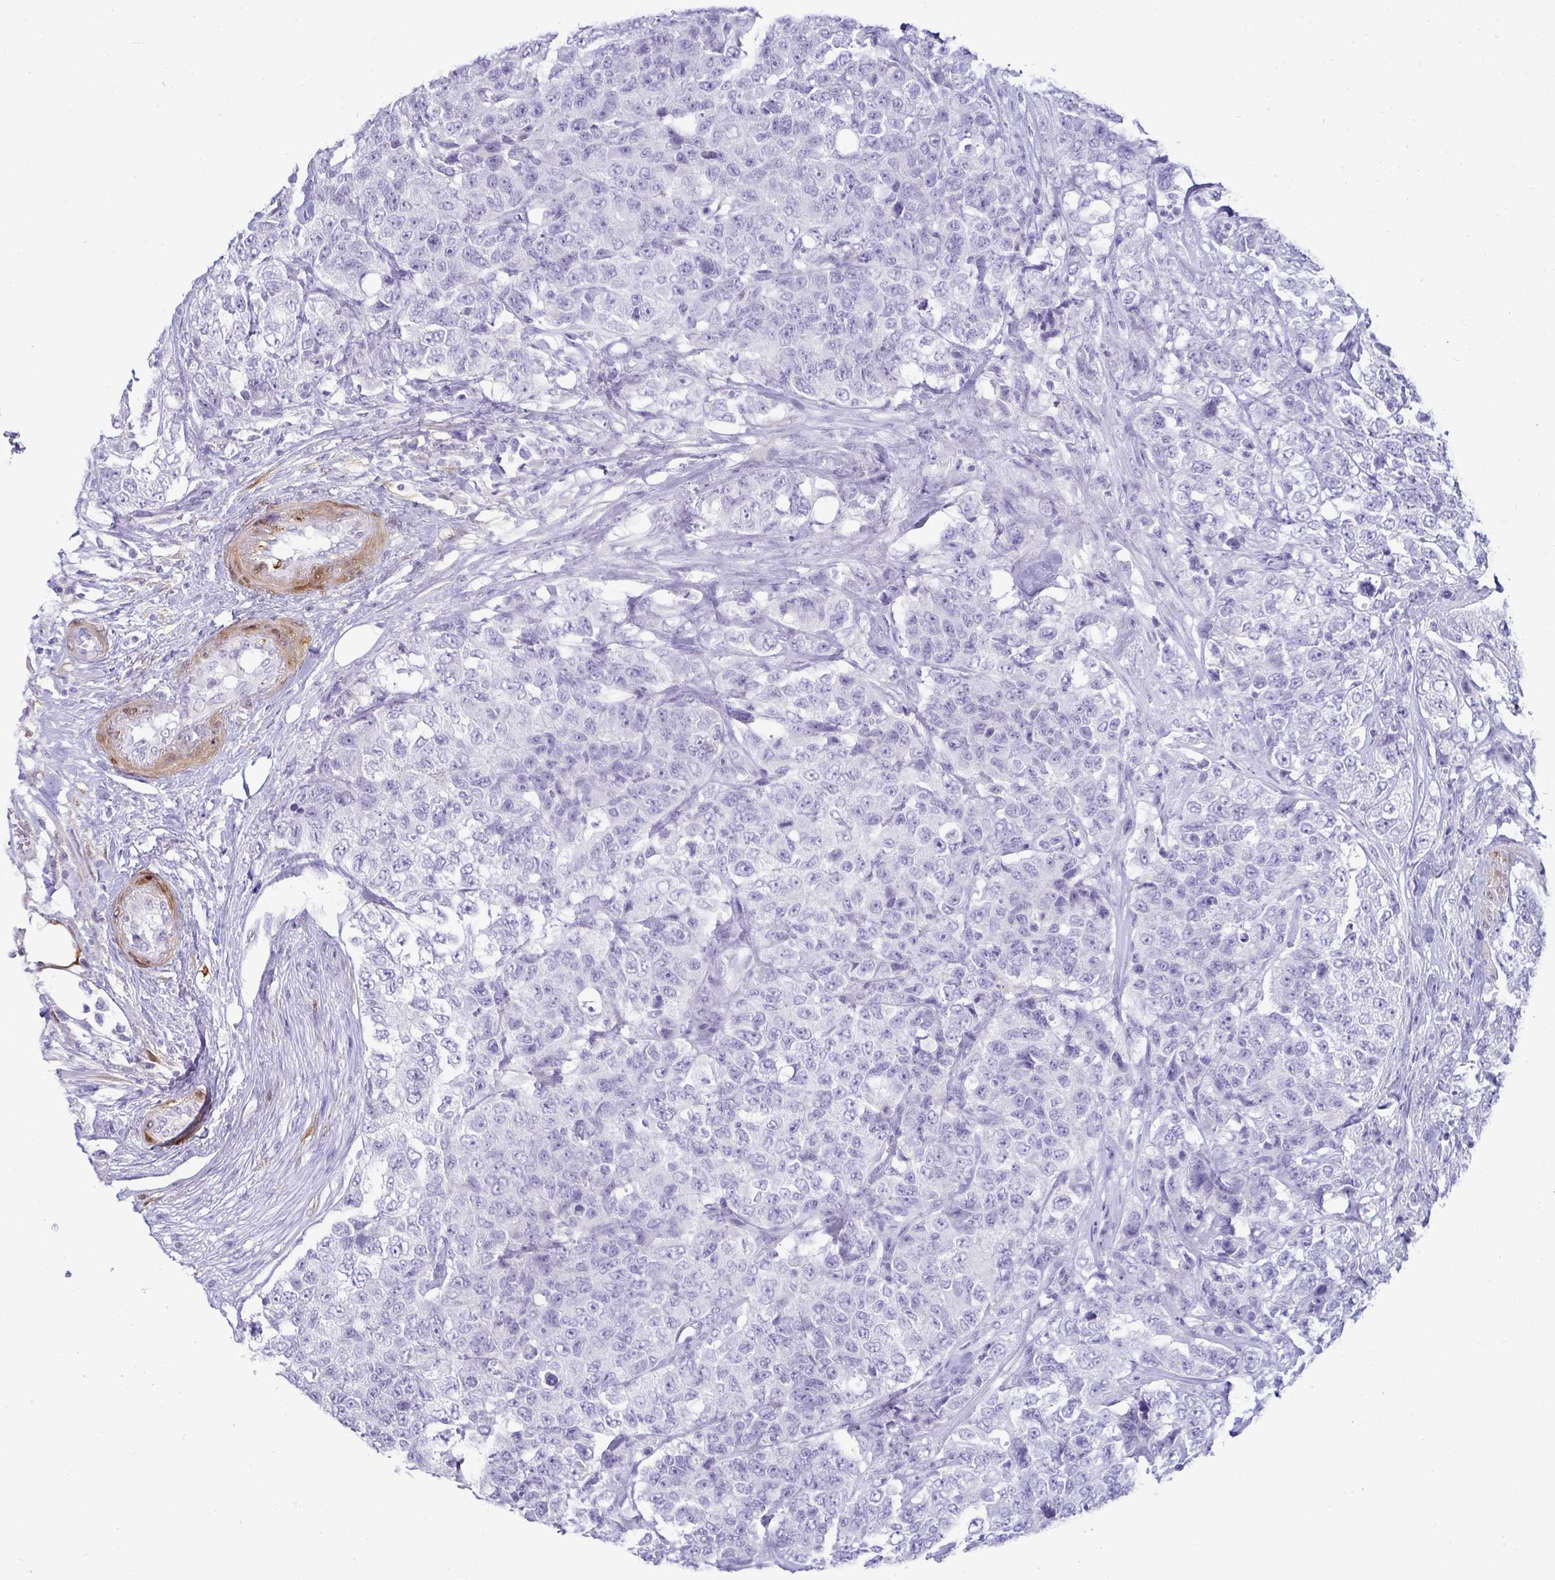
{"staining": {"intensity": "negative", "quantity": "none", "location": "none"}, "tissue": "urothelial cancer", "cell_type": "Tumor cells", "image_type": "cancer", "snomed": [{"axis": "morphology", "description": "Urothelial carcinoma, High grade"}, {"axis": "topography", "description": "Urinary bladder"}], "caption": "DAB (3,3'-diaminobenzidine) immunohistochemical staining of high-grade urothelial carcinoma displays no significant expression in tumor cells.", "gene": "HSPB6", "patient": {"sex": "female", "age": 78}}